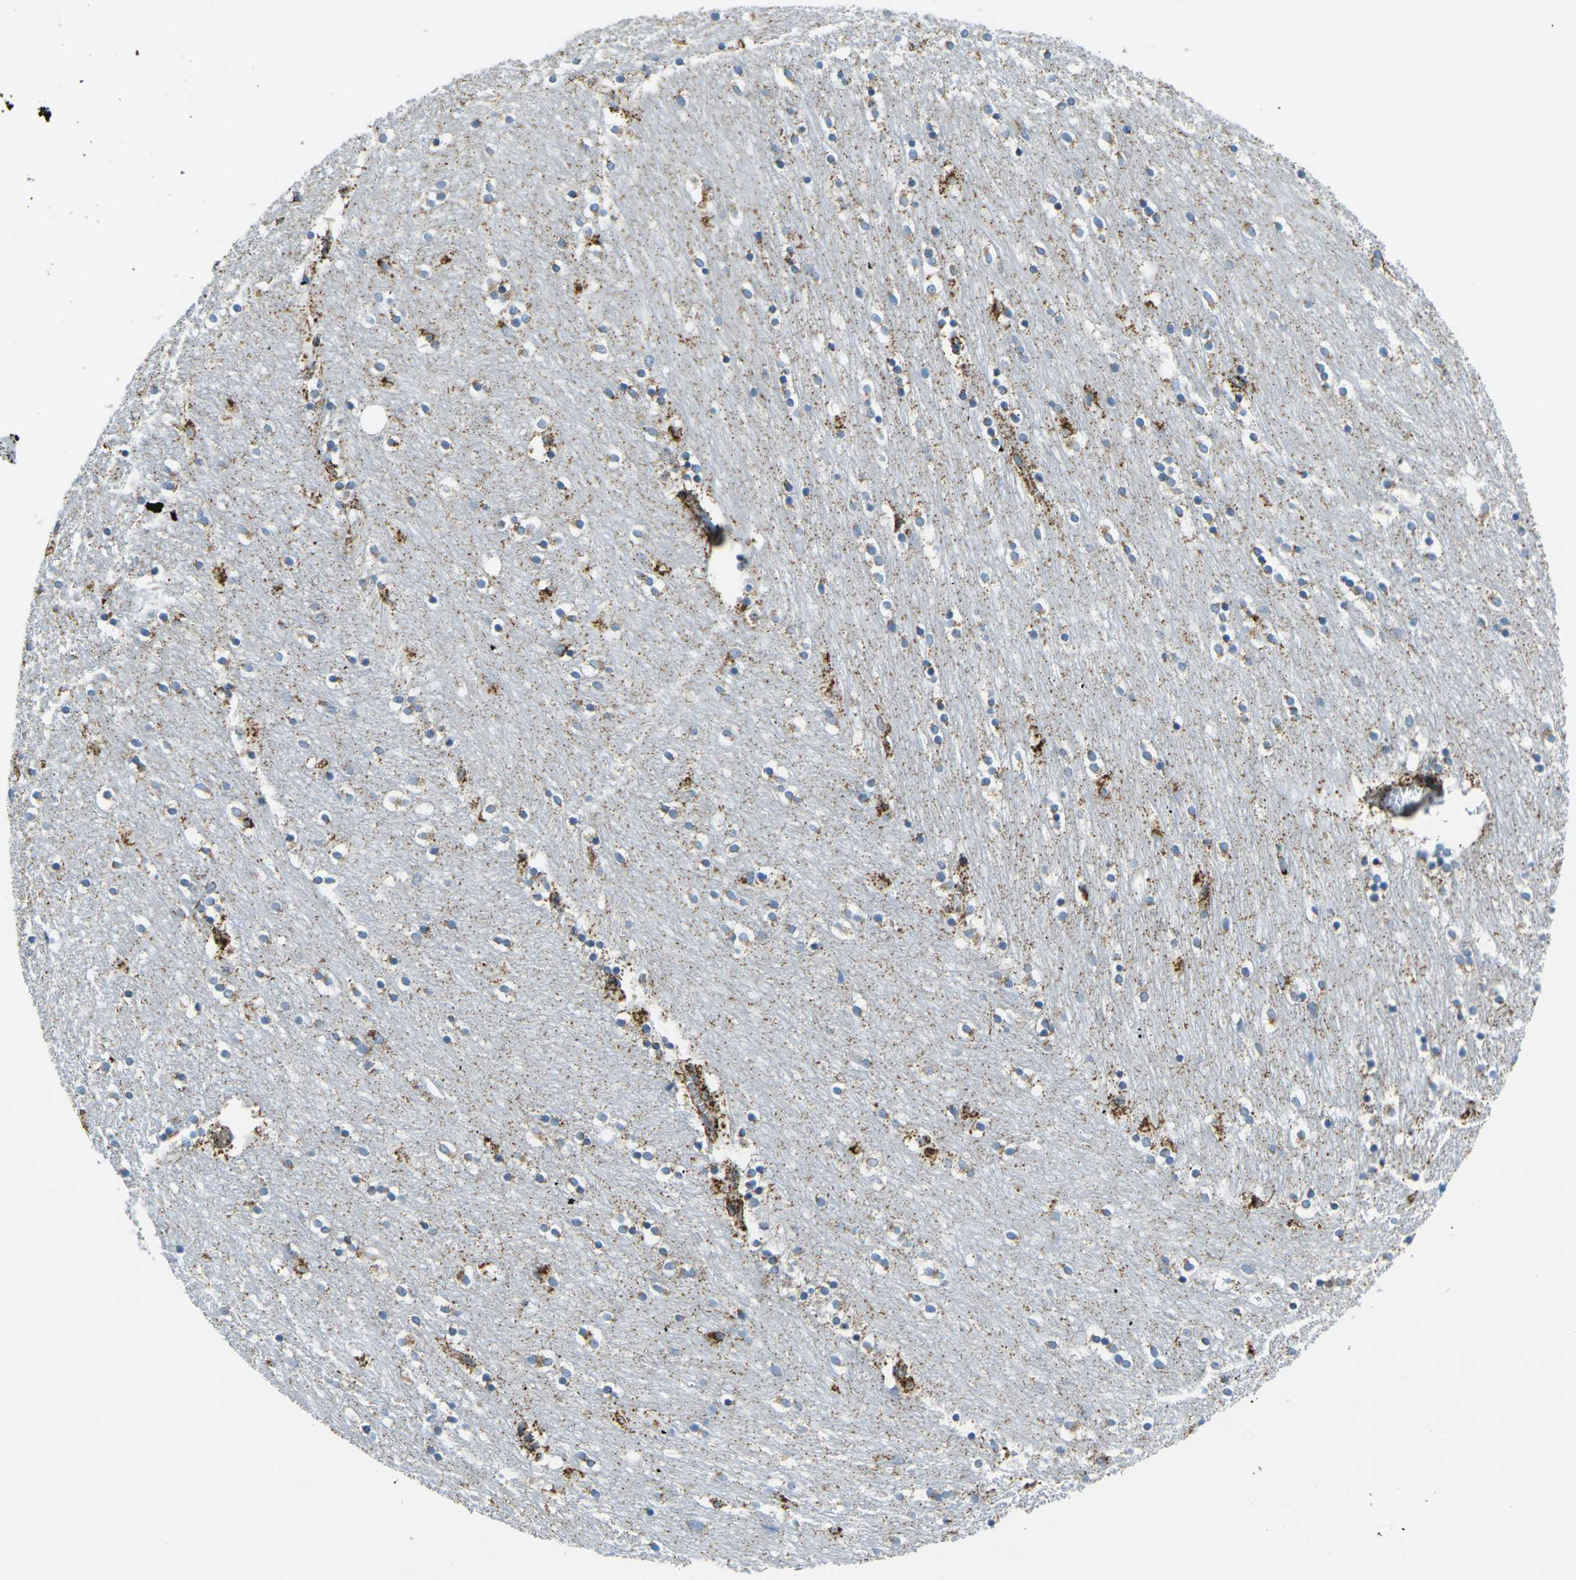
{"staining": {"intensity": "moderate", "quantity": "<25%", "location": "cytoplasmic/membranous"}, "tissue": "caudate", "cell_type": "Glial cells", "image_type": "normal", "snomed": [{"axis": "morphology", "description": "Normal tissue, NOS"}, {"axis": "topography", "description": "Lateral ventricle wall"}], "caption": "Glial cells reveal low levels of moderate cytoplasmic/membranous expression in about <25% of cells in unremarkable caudate.", "gene": "CYB5R1", "patient": {"sex": "female", "age": 54}}